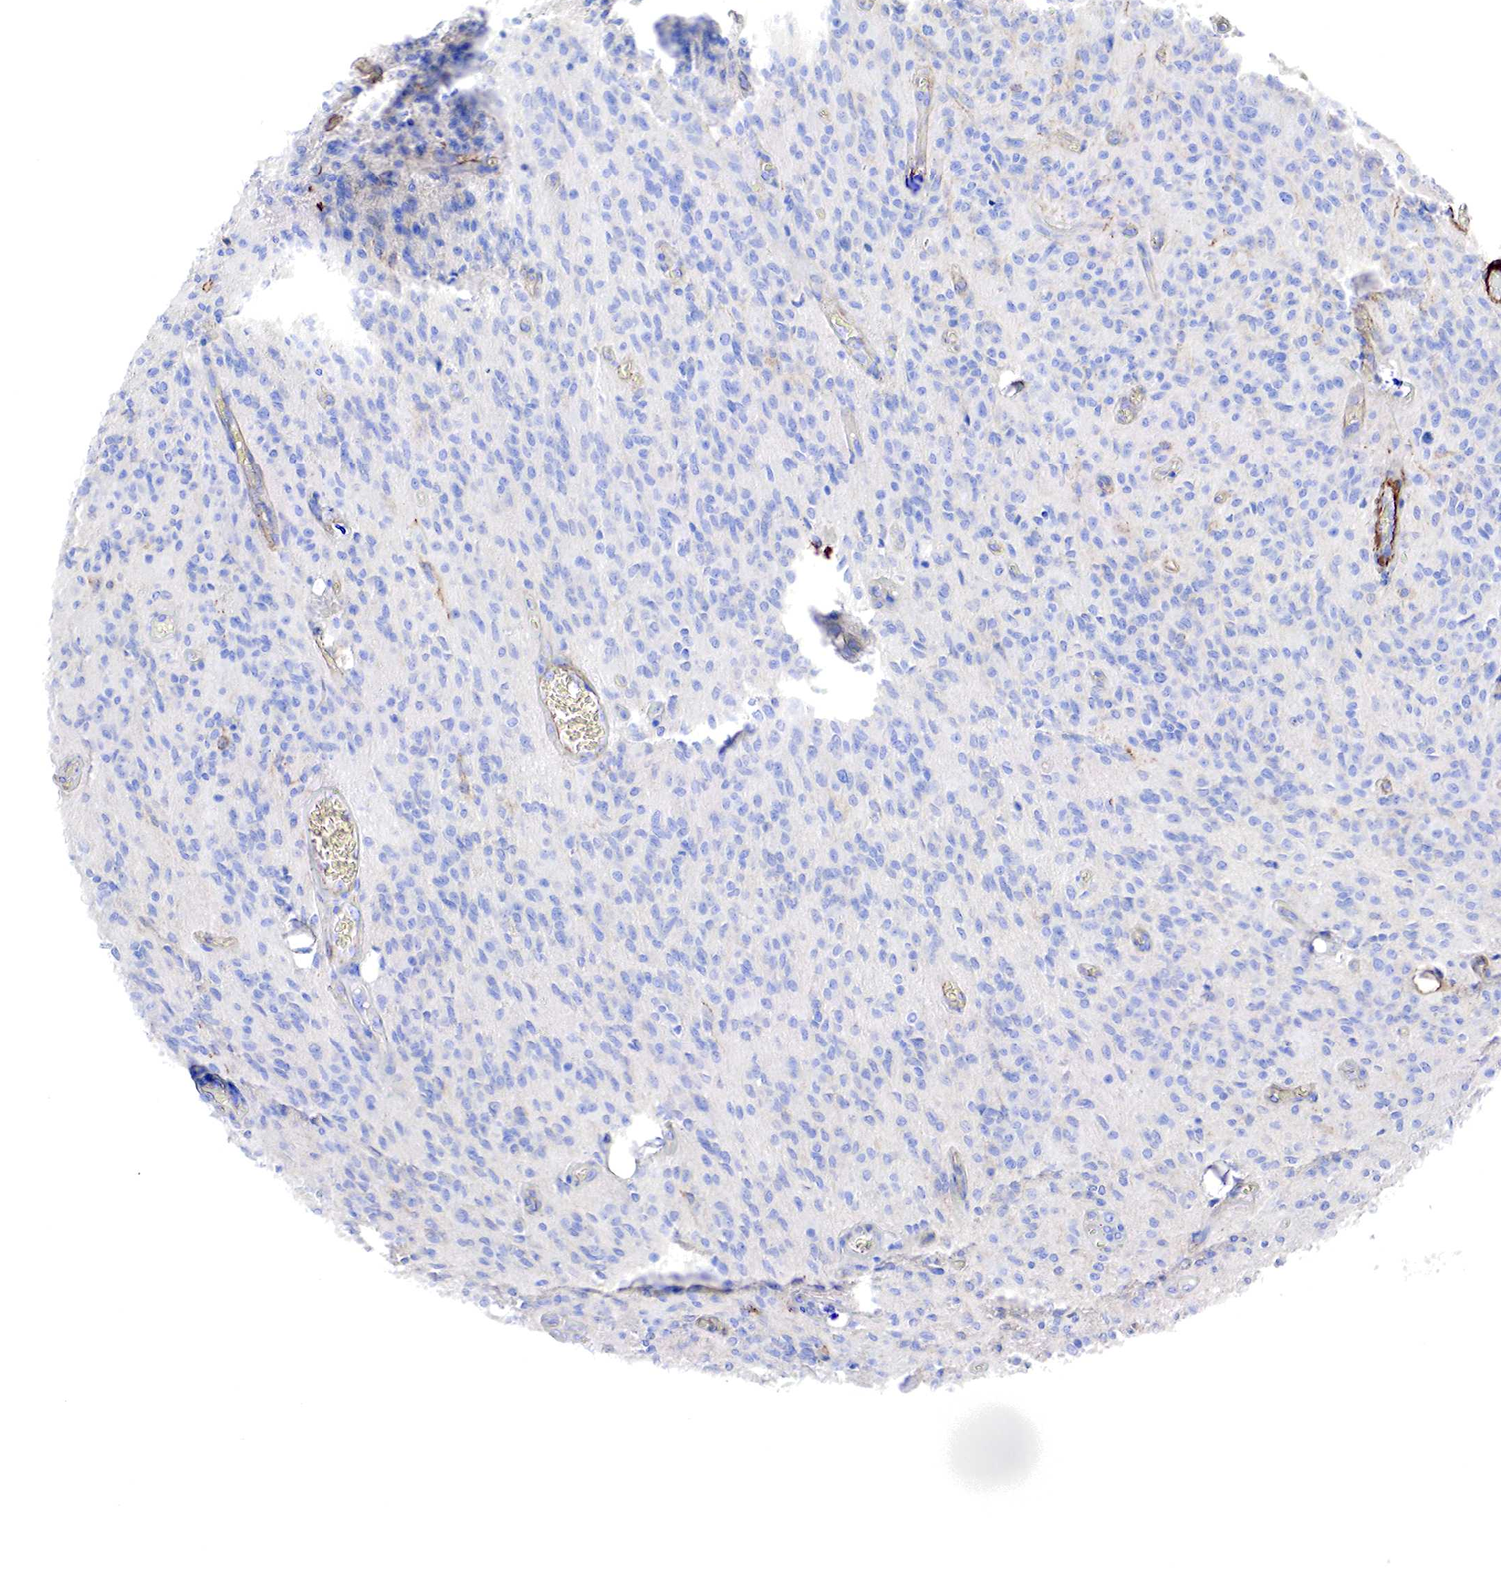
{"staining": {"intensity": "negative", "quantity": "none", "location": "none"}, "tissue": "glioma", "cell_type": "Tumor cells", "image_type": "cancer", "snomed": [{"axis": "morphology", "description": "Glioma, malignant, Low grade"}, {"axis": "topography", "description": "Brain"}], "caption": "The immunohistochemistry (IHC) micrograph has no significant positivity in tumor cells of malignant glioma (low-grade) tissue.", "gene": "TPM1", "patient": {"sex": "female", "age": 15}}